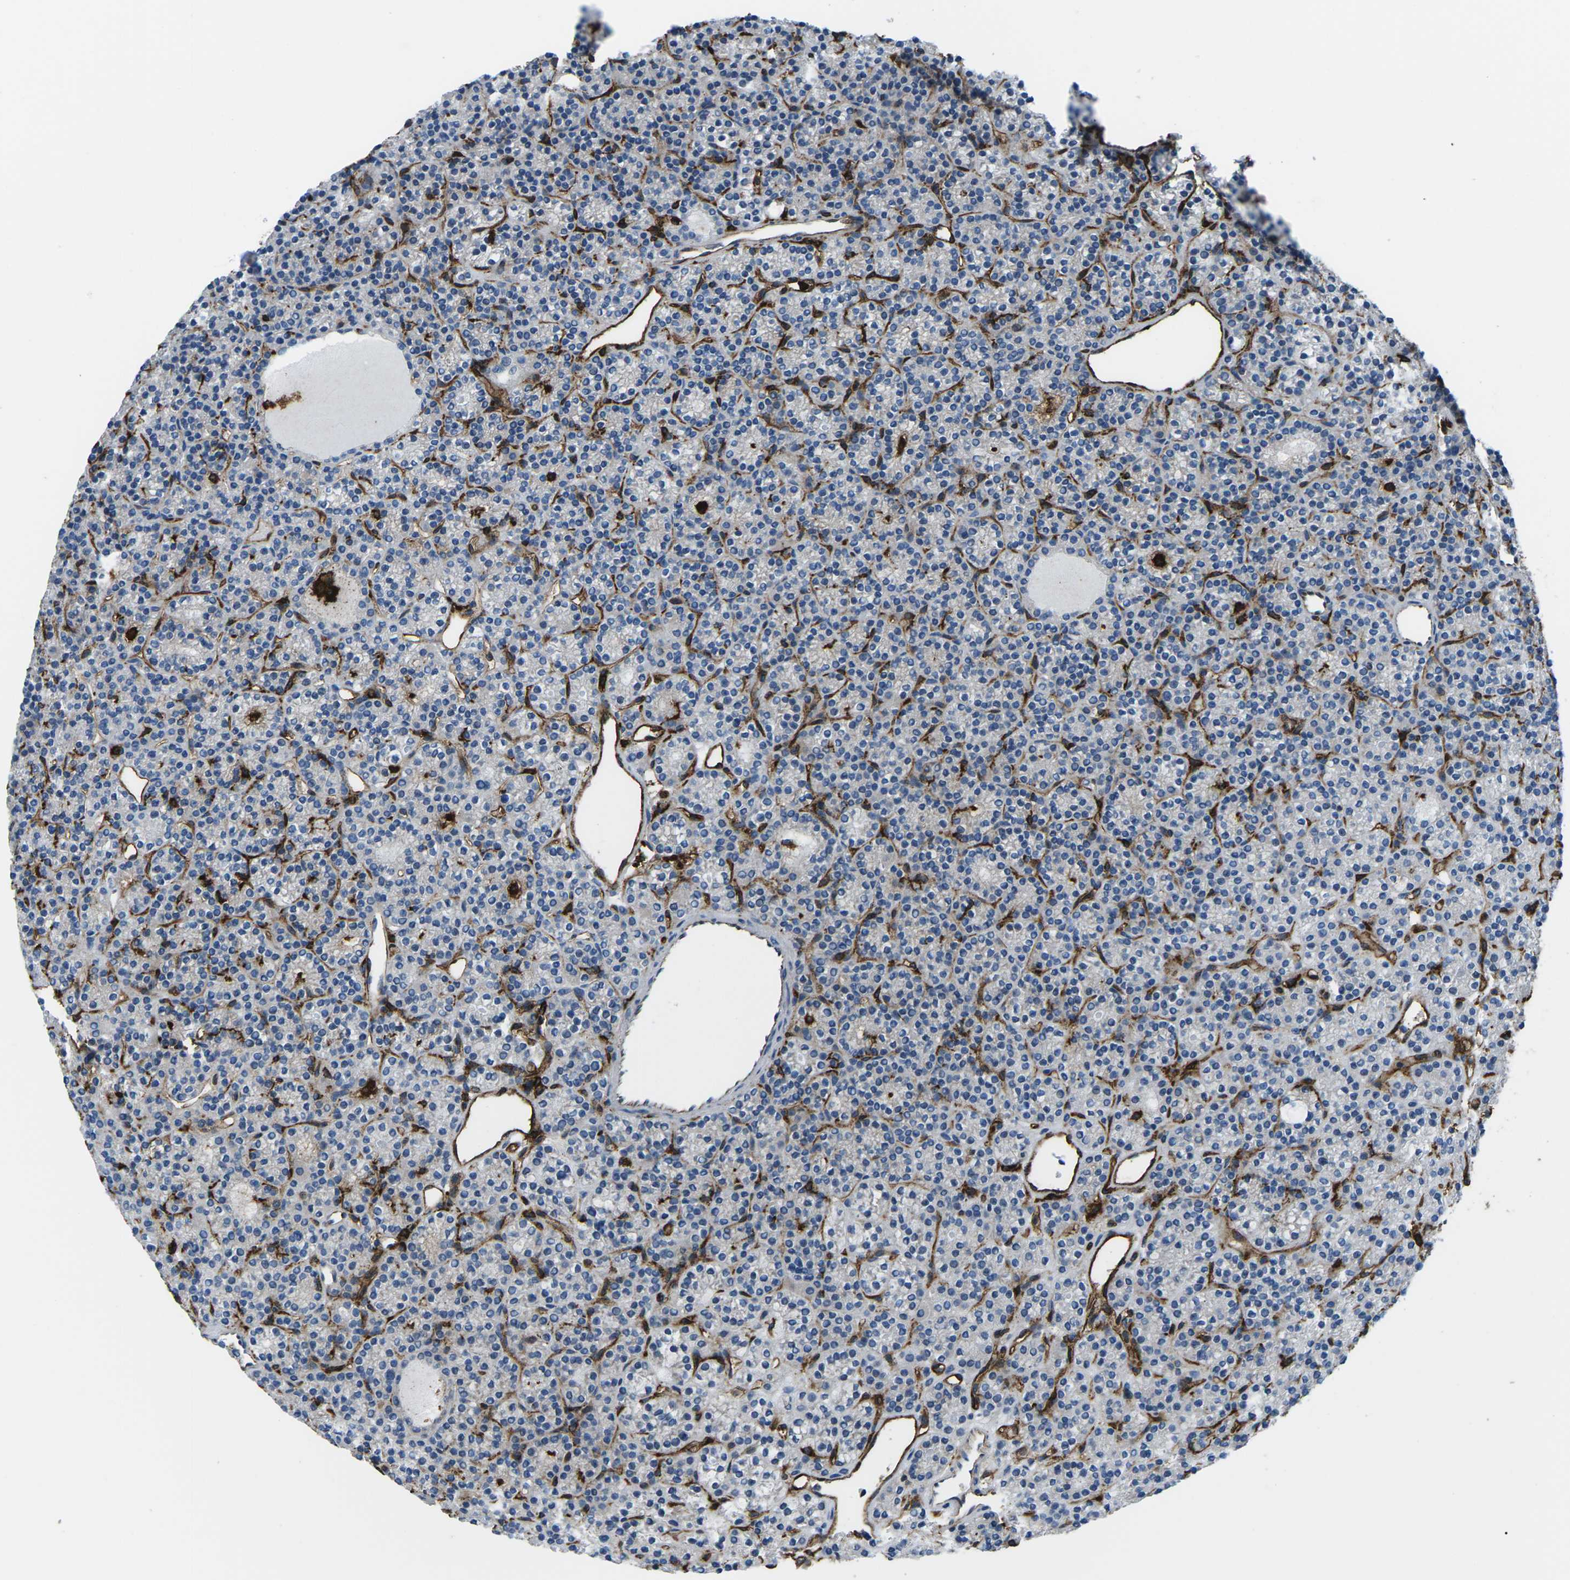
{"staining": {"intensity": "weak", "quantity": "<25%", "location": "cytoplasmic/membranous"}, "tissue": "parathyroid gland", "cell_type": "Glandular cells", "image_type": "normal", "snomed": [{"axis": "morphology", "description": "Normal tissue, NOS"}, {"axis": "morphology", "description": "Adenoma, NOS"}, {"axis": "topography", "description": "Parathyroid gland"}], "caption": "Immunohistochemistry of unremarkable human parathyroid gland displays no staining in glandular cells. (DAB (3,3'-diaminobenzidine) IHC, high magnification).", "gene": "PTPN1", "patient": {"sex": "female", "age": 64}}